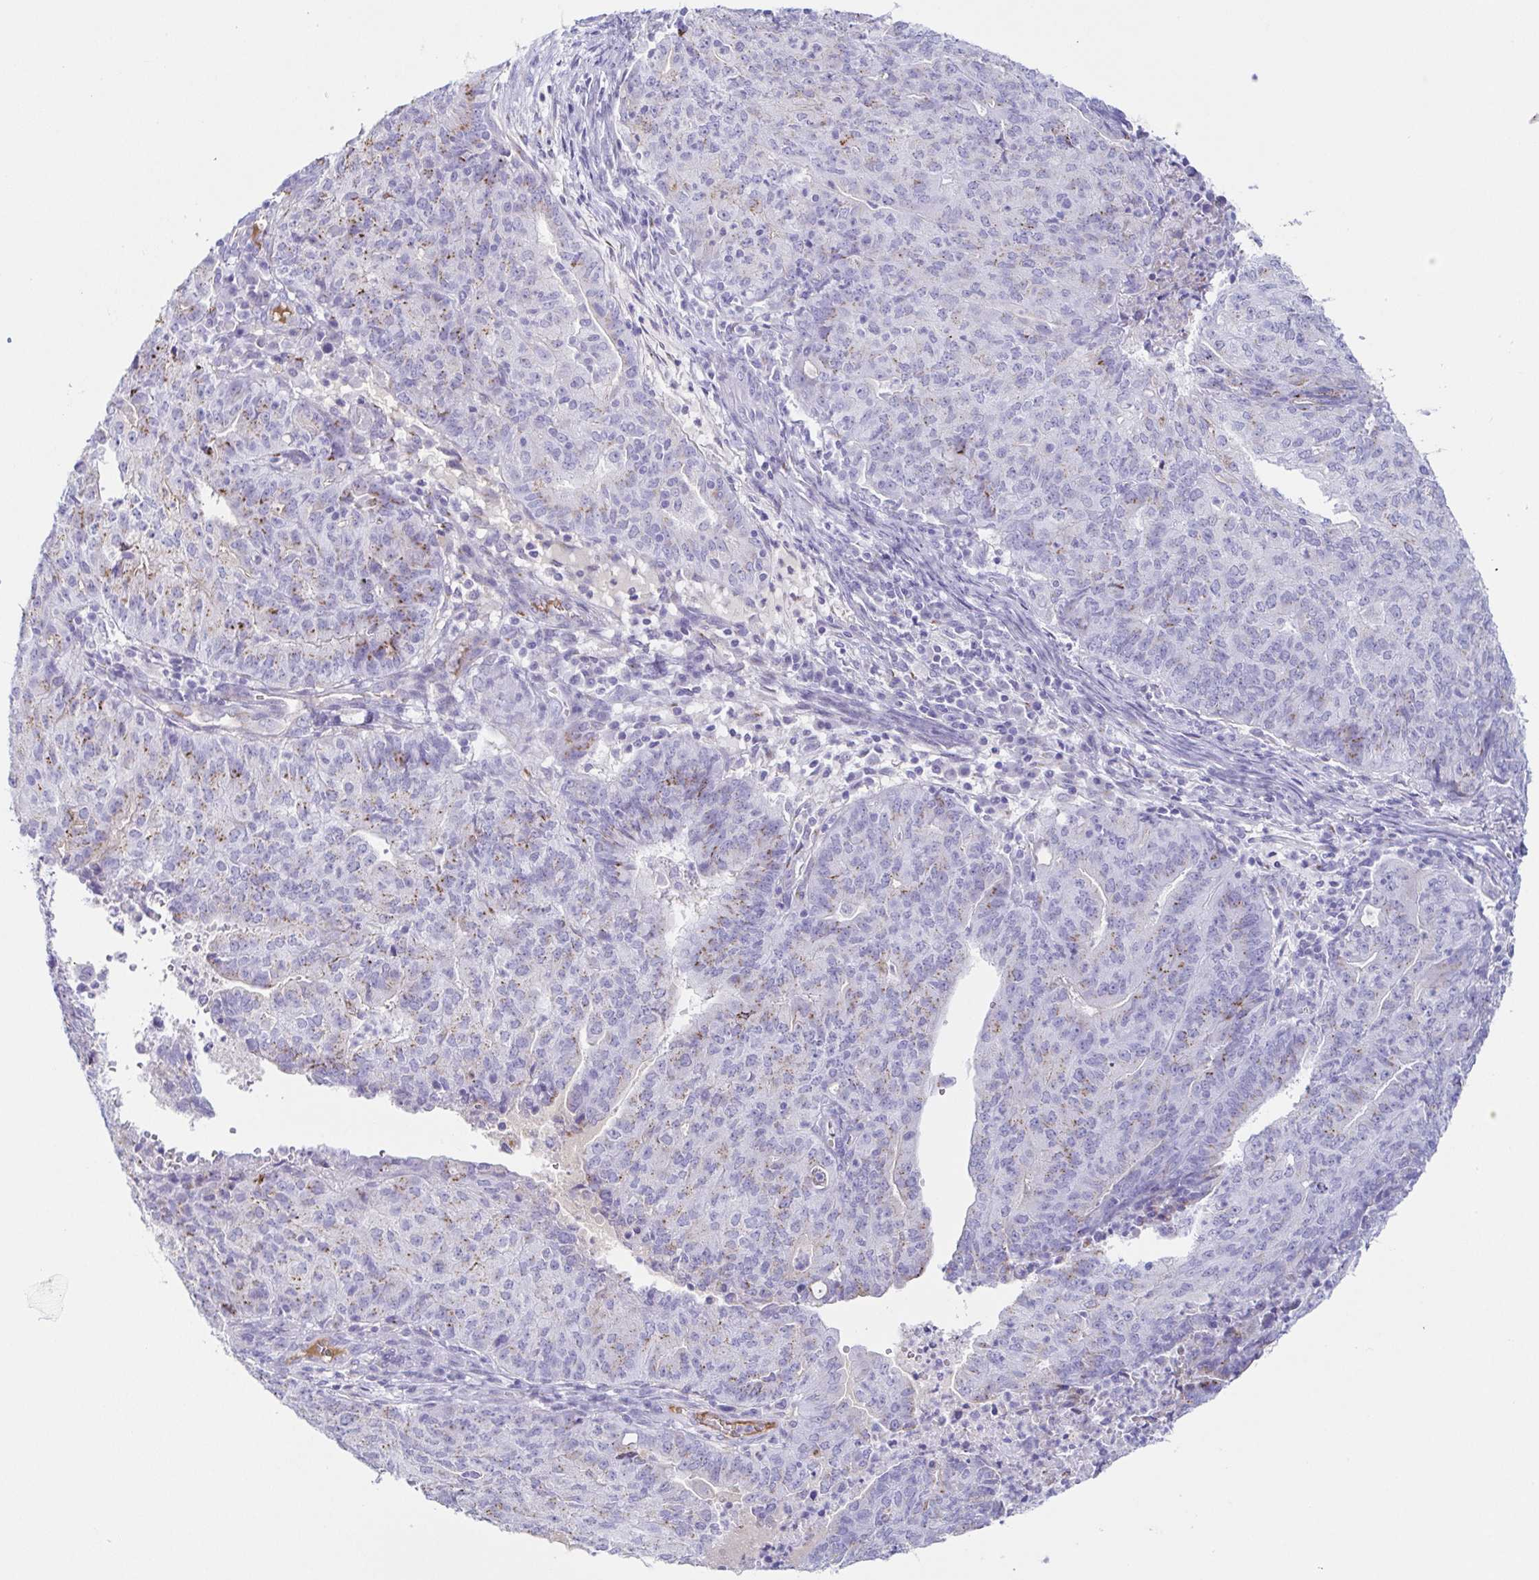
{"staining": {"intensity": "moderate", "quantity": "<25%", "location": "cytoplasmic/membranous"}, "tissue": "endometrial cancer", "cell_type": "Tumor cells", "image_type": "cancer", "snomed": [{"axis": "morphology", "description": "Adenocarcinoma, NOS"}, {"axis": "topography", "description": "Endometrium"}], "caption": "Brown immunohistochemical staining in endometrial cancer reveals moderate cytoplasmic/membranous expression in about <25% of tumor cells. The protein of interest is stained brown, and the nuclei are stained in blue (DAB IHC with brightfield microscopy, high magnification).", "gene": "LDLRAD1", "patient": {"sex": "female", "age": 82}}